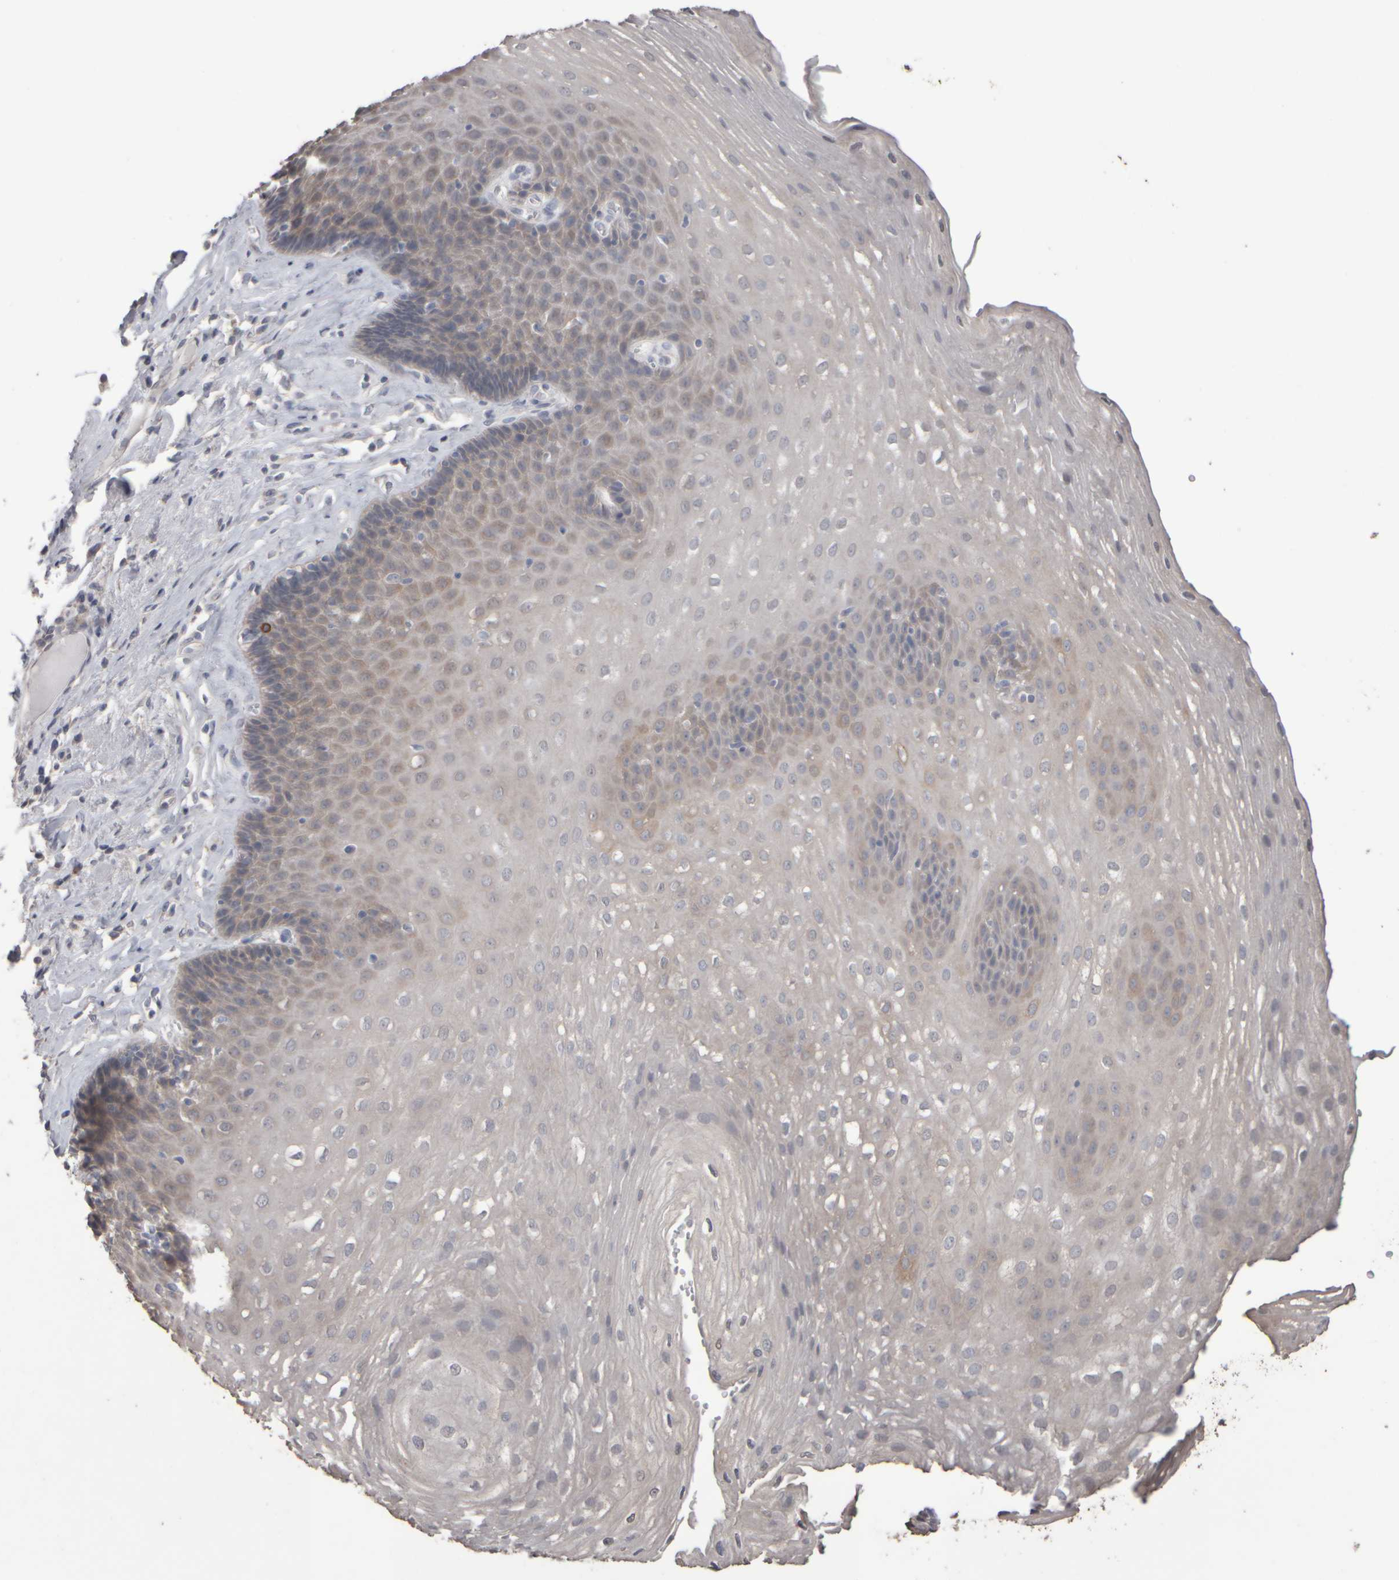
{"staining": {"intensity": "weak", "quantity": "25%-75%", "location": "cytoplasmic/membranous"}, "tissue": "esophagus", "cell_type": "Squamous epithelial cells", "image_type": "normal", "snomed": [{"axis": "morphology", "description": "Normal tissue, NOS"}, {"axis": "topography", "description": "Esophagus"}], "caption": "Protein expression analysis of normal human esophagus reveals weak cytoplasmic/membranous positivity in about 25%-75% of squamous epithelial cells.", "gene": "EPHX2", "patient": {"sex": "female", "age": 66}}